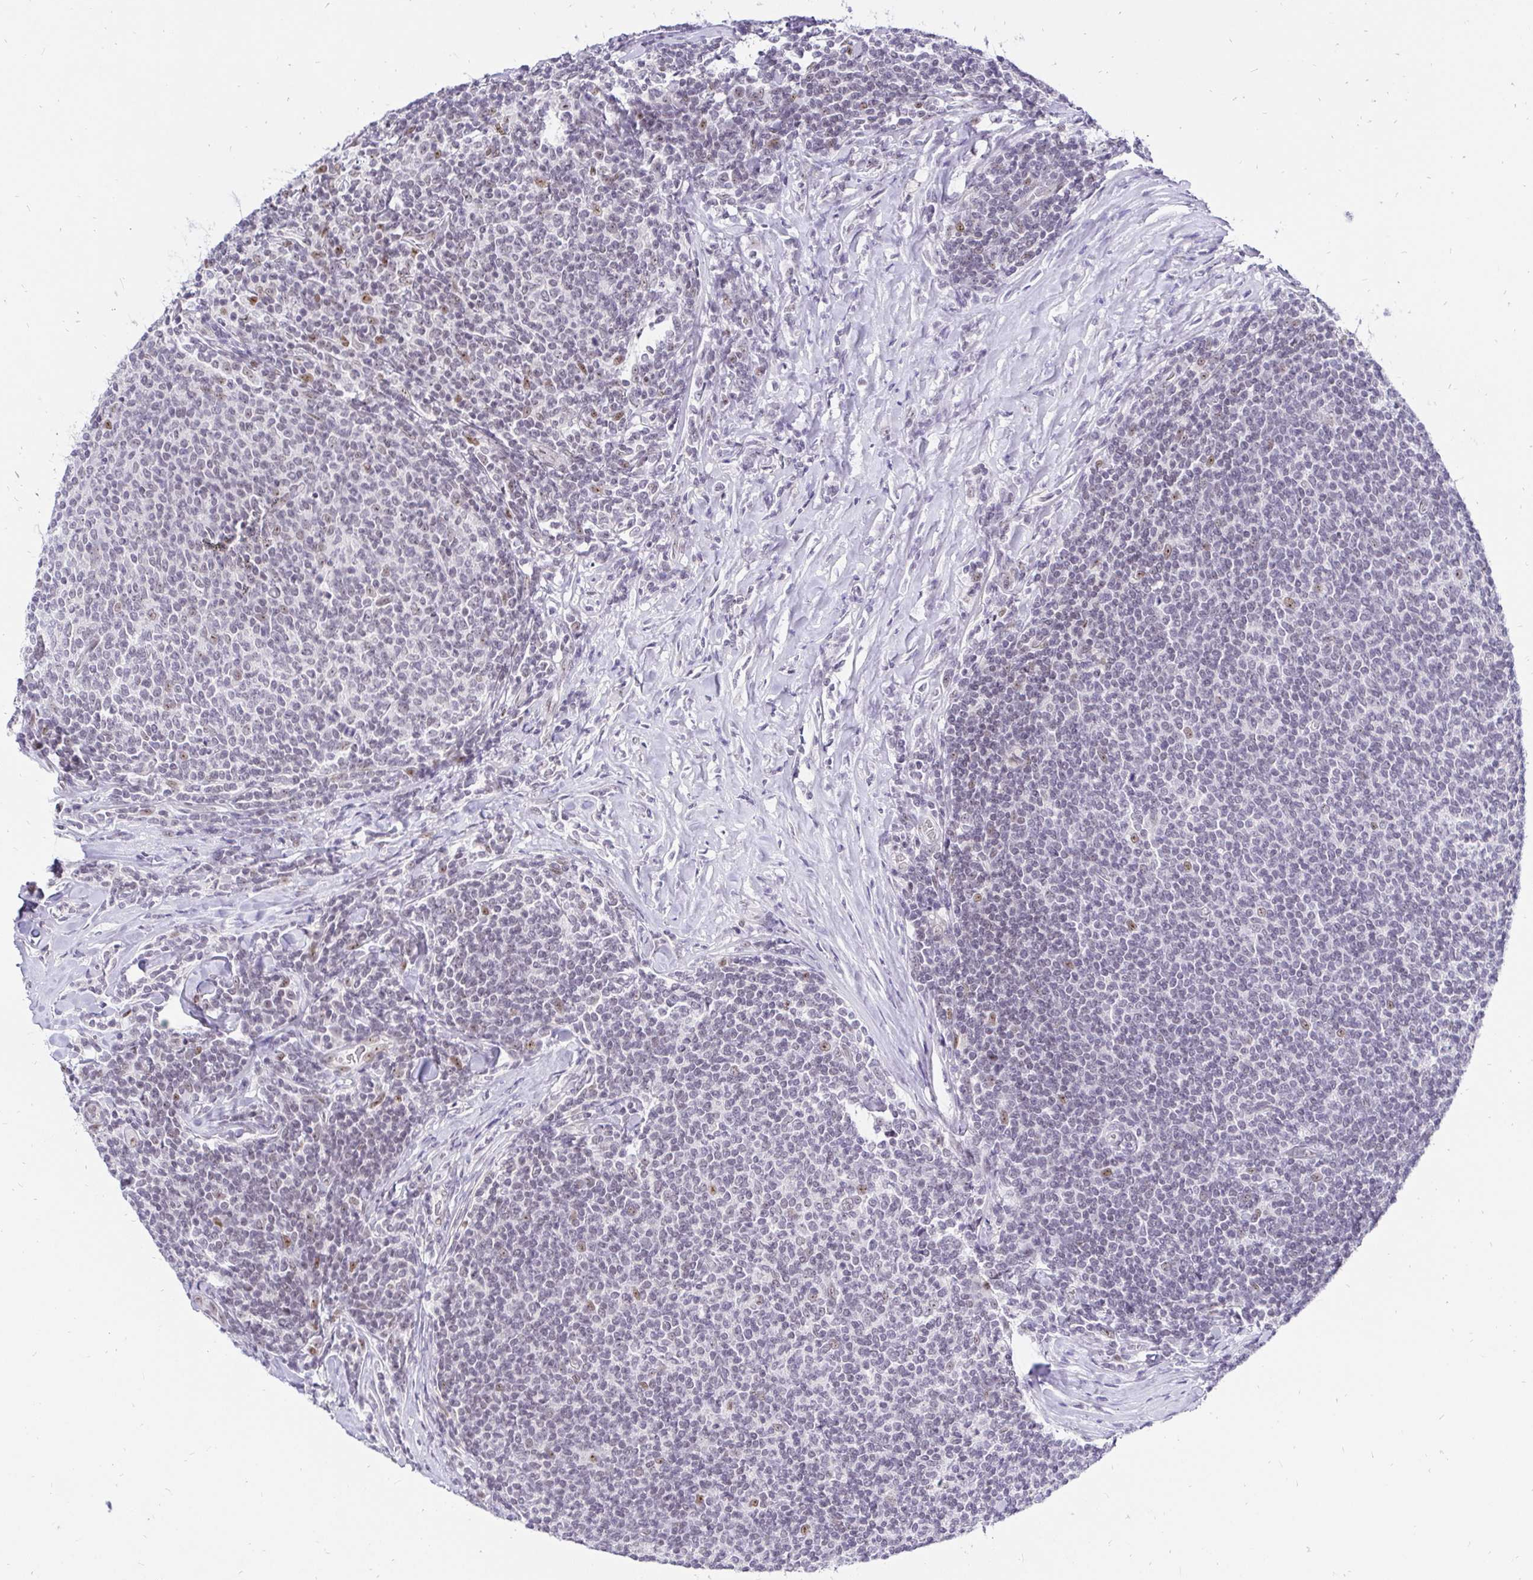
{"staining": {"intensity": "negative", "quantity": "none", "location": "none"}, "tissue": "lymphoma", "cell_type": "Tumor cells", "image_type": "cancer", "snomed": [{"axis": "morphology", "description": "Malignant lymphoma, non-Hodgkin's type, Low grade"}, {"axis": "topography", "description": "Lymph node"}], "caption": "Tumor cells show no significant staining in lymphoma.", "gene": "ZNF860", "patient": {"sex": "male", "age": 52}}